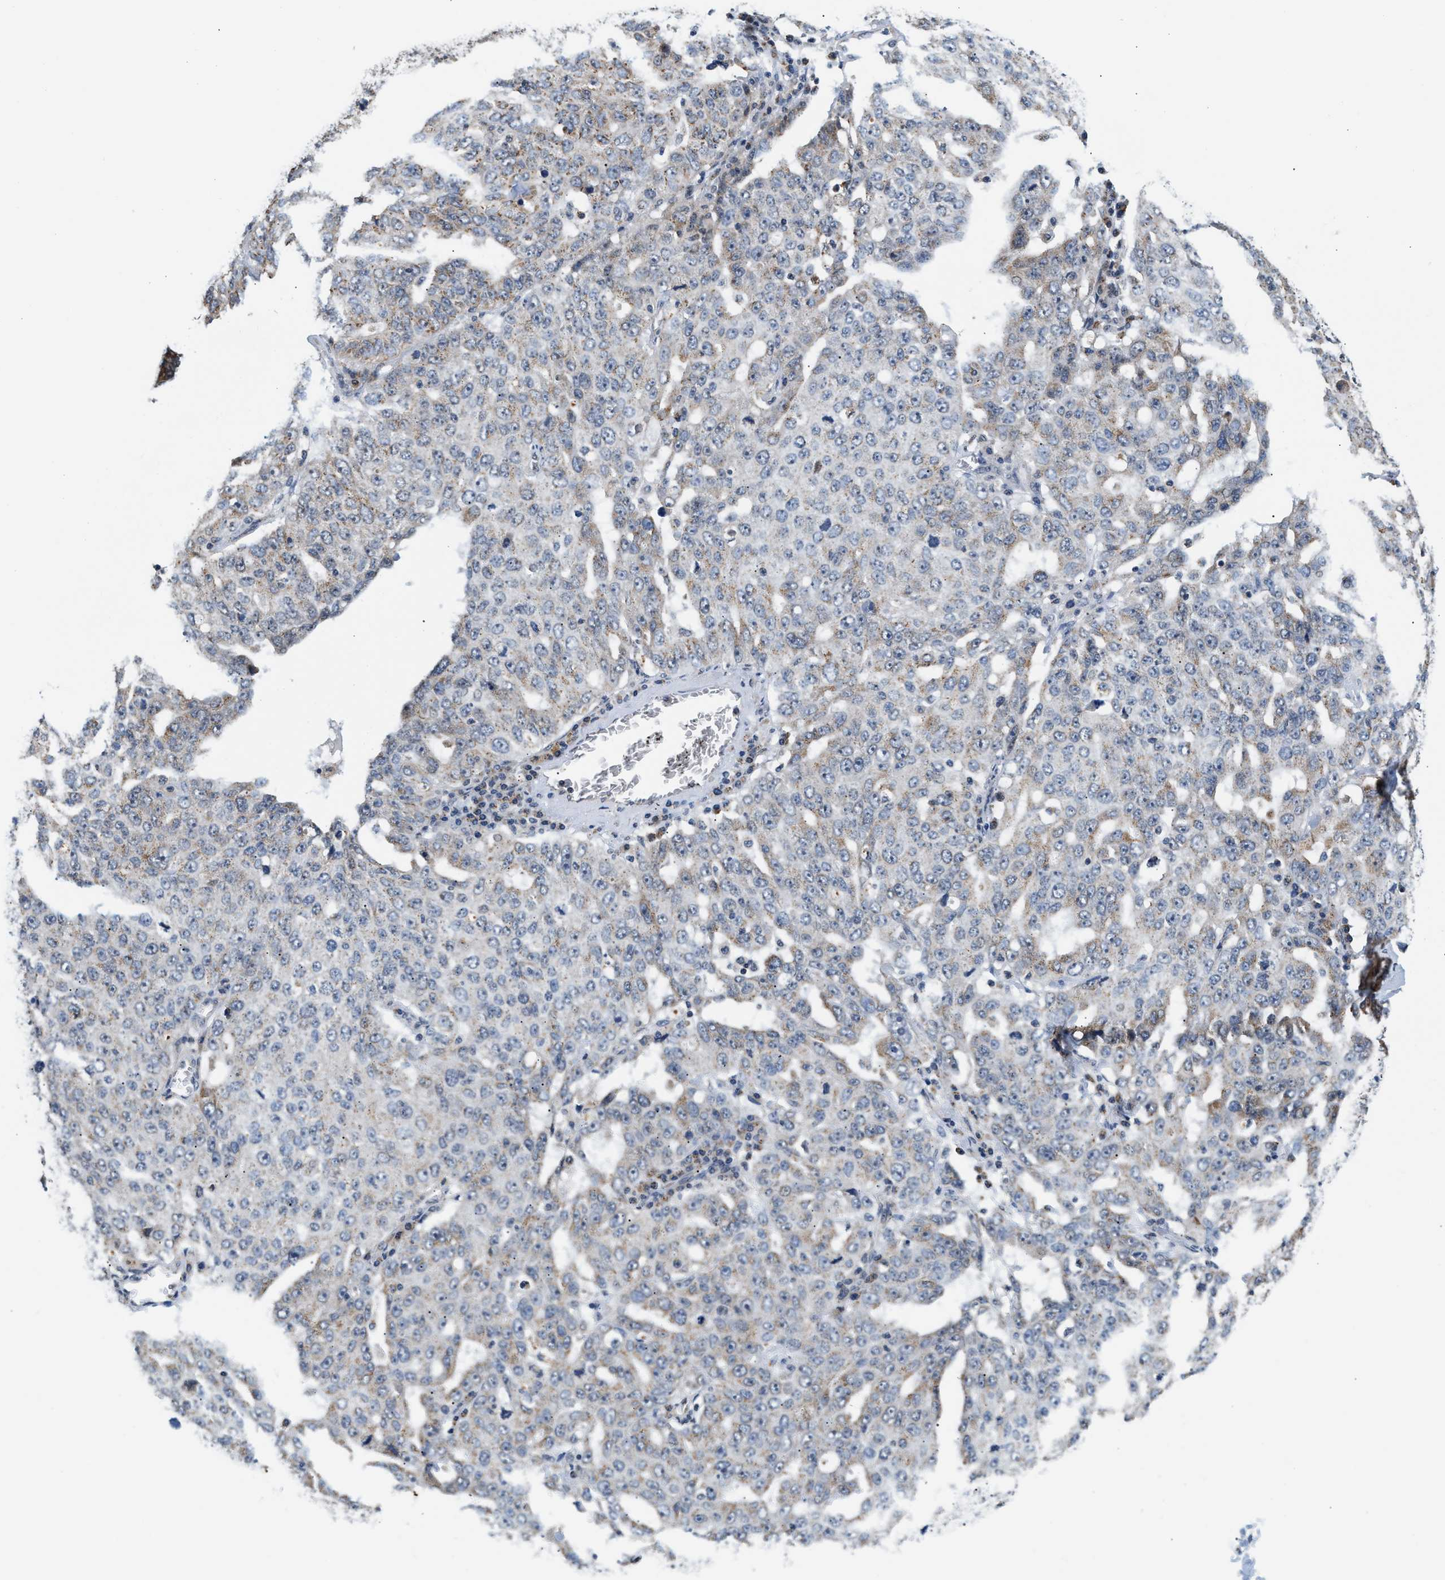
{"staining": {"intensity": "weak", "quantity": "<25%", "location": "cytoplasmic/membranous"}, "tissue": "ovarian cancer", "cell_type": "Tumor cells", "image_type": "cancer", "snomed": [{"axis": "morphology", "description": "Carcinoma, endometroid"}, {"axis": "topography", "description": "Ovary"}], "caption": "High magnification brightfield microscopy of ovarian cancer (endometroid carcinoma) stained with DAB (3,3'-diaminobenzidine) (brown) and counterstained with hematoxylin (blue): tumor cells show no significant positivity. (DAB IHC with hematoxylin counter stain).", "gene": "KCNMB2", "patient": {"sex": "female", "age": 62}}